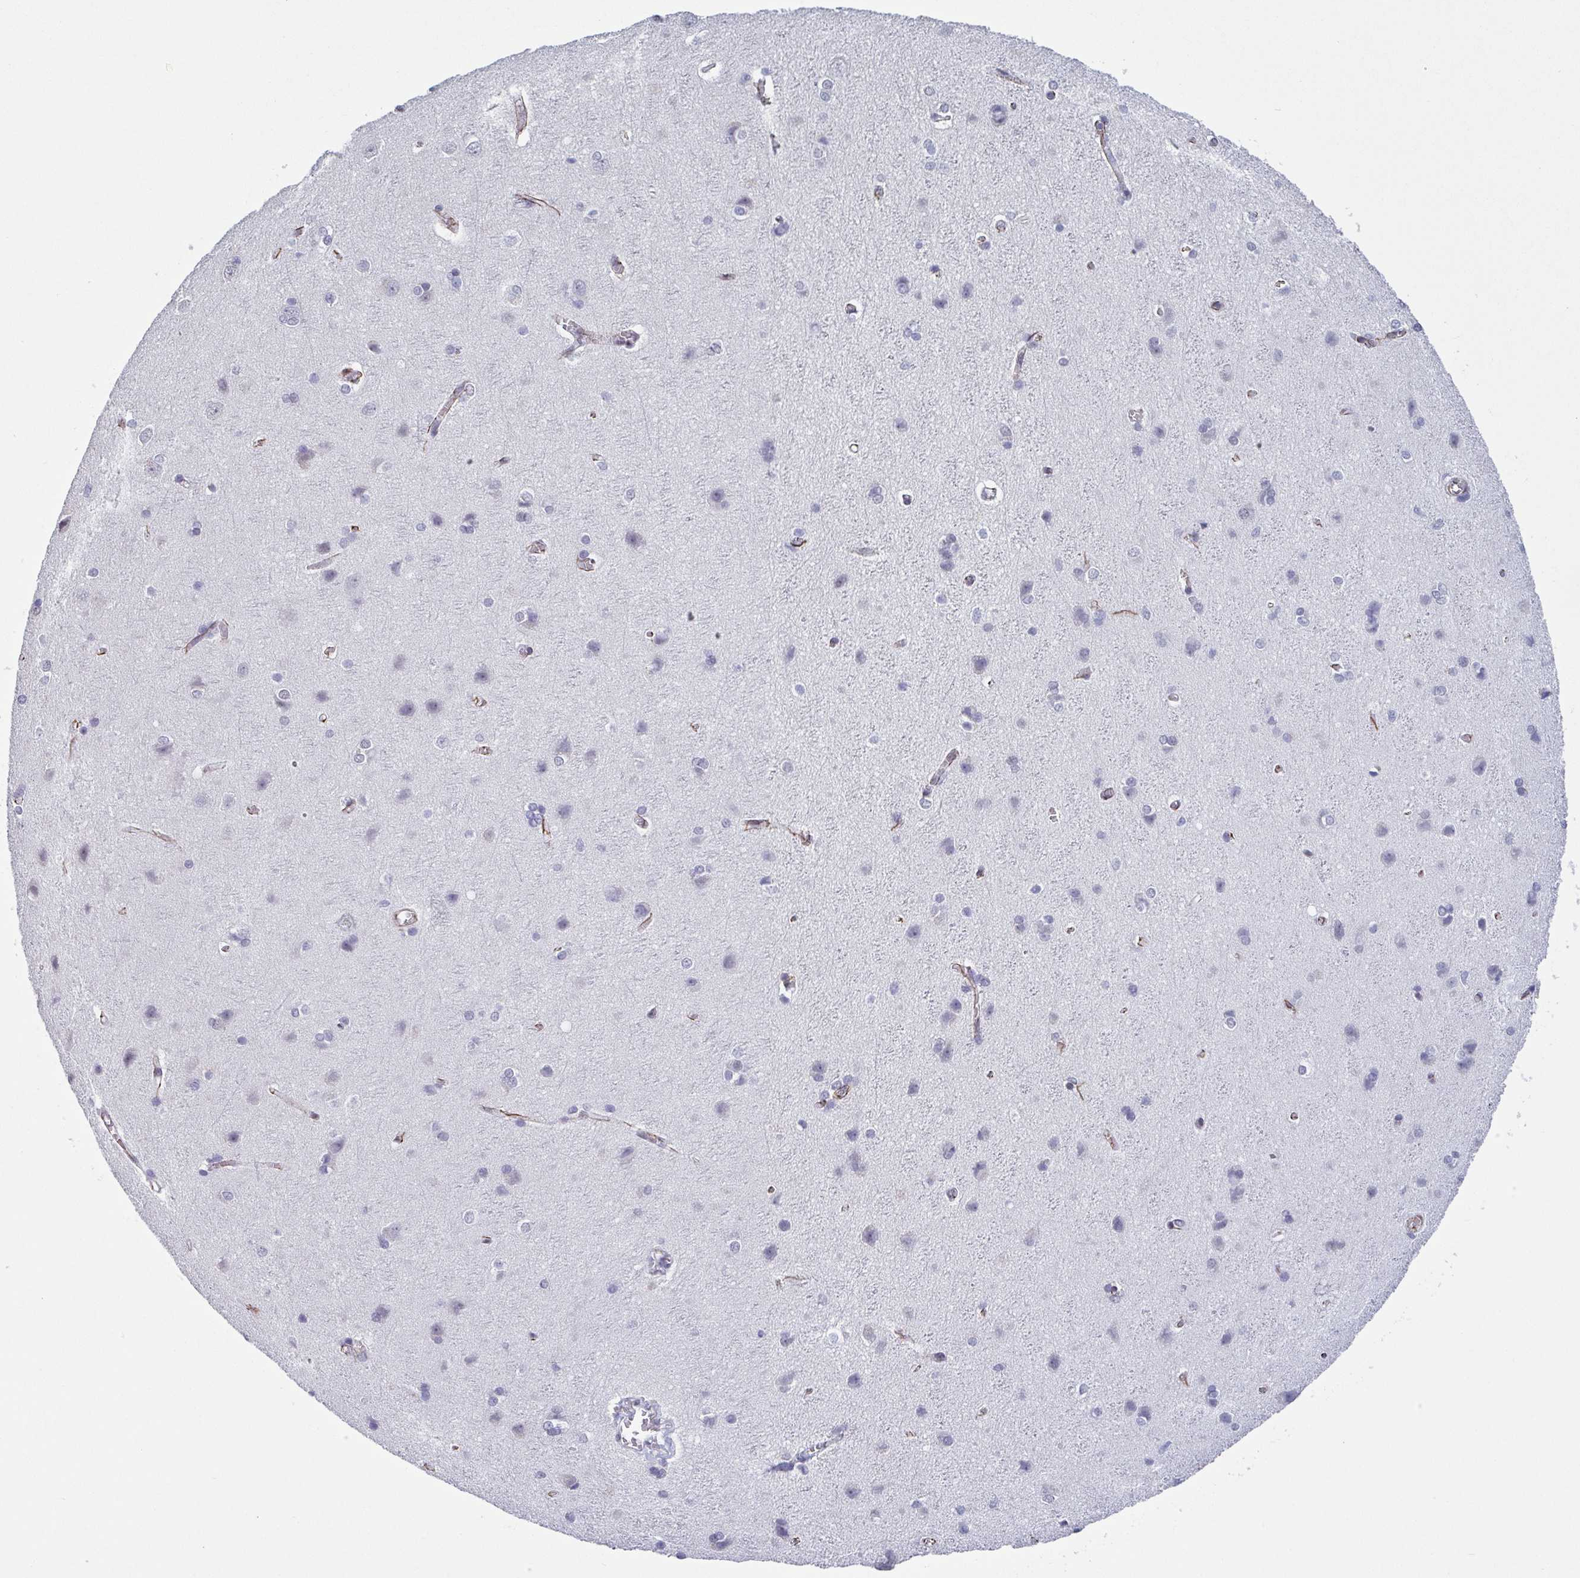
{"staining": {"intensity": "moderate", "quantity": "<25%", "location": "cytoplasmic/membranous"}, "tissue": "cerebral cortex", "cell_type": "Endothelial cells", "image_type": "normal", "snomed": [{"axis": "morphology", "description": "Normal tissue, NOS"}, {"axis": "topography", "description": "Cerebral cortex"}], "caption": "IHC (DAB) staining of benign cerebral cortex demonstrates moderate cytoplasmic/membranous protein expression in approximately <25% of endothelial cells.", "gene": "TMEM92", "patient": {"sex": "male", "age": 37}}